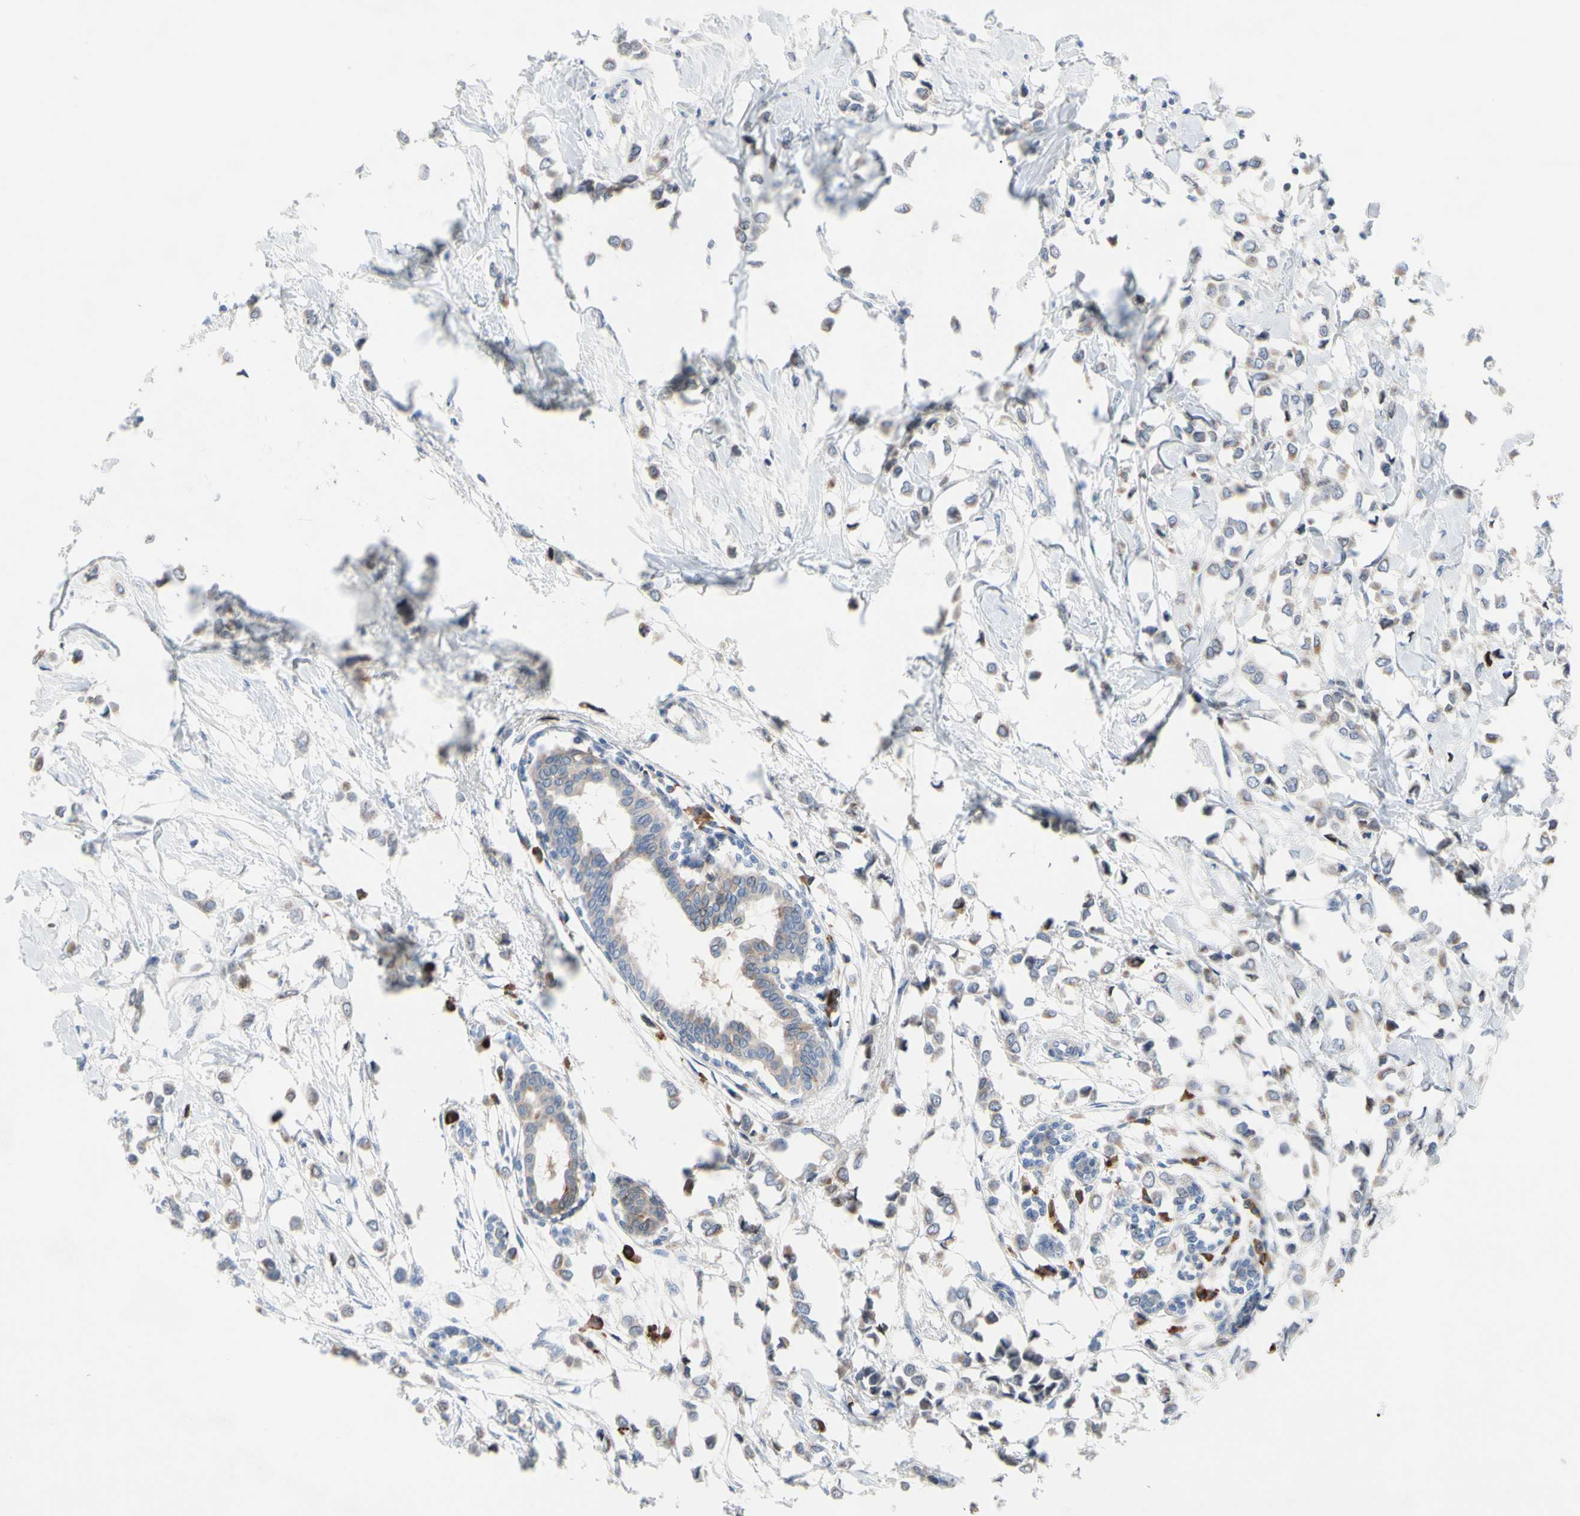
{"staining": {"intensity": "weak", "quantity": "25%-75%", "location": "cytoplasmic/membranous"}, "tissue": "breast cancer", "cell_type": "Tumor cells", "image_type": "cancer", "snomed": [{"axis": "morphology", "description": "Lobular carcinoma"}, {"axis": "topography", "description": "Breast"}], "caption": "About 25%-75% of tumor cells in human breast cancer (lobular carcinoma) show weak cytoplasmic/membranous protein positivity as visualized by brown immunohistochemical staining.", "gene": "MCL1", "patient": {"sex": "female", "age": 51}}